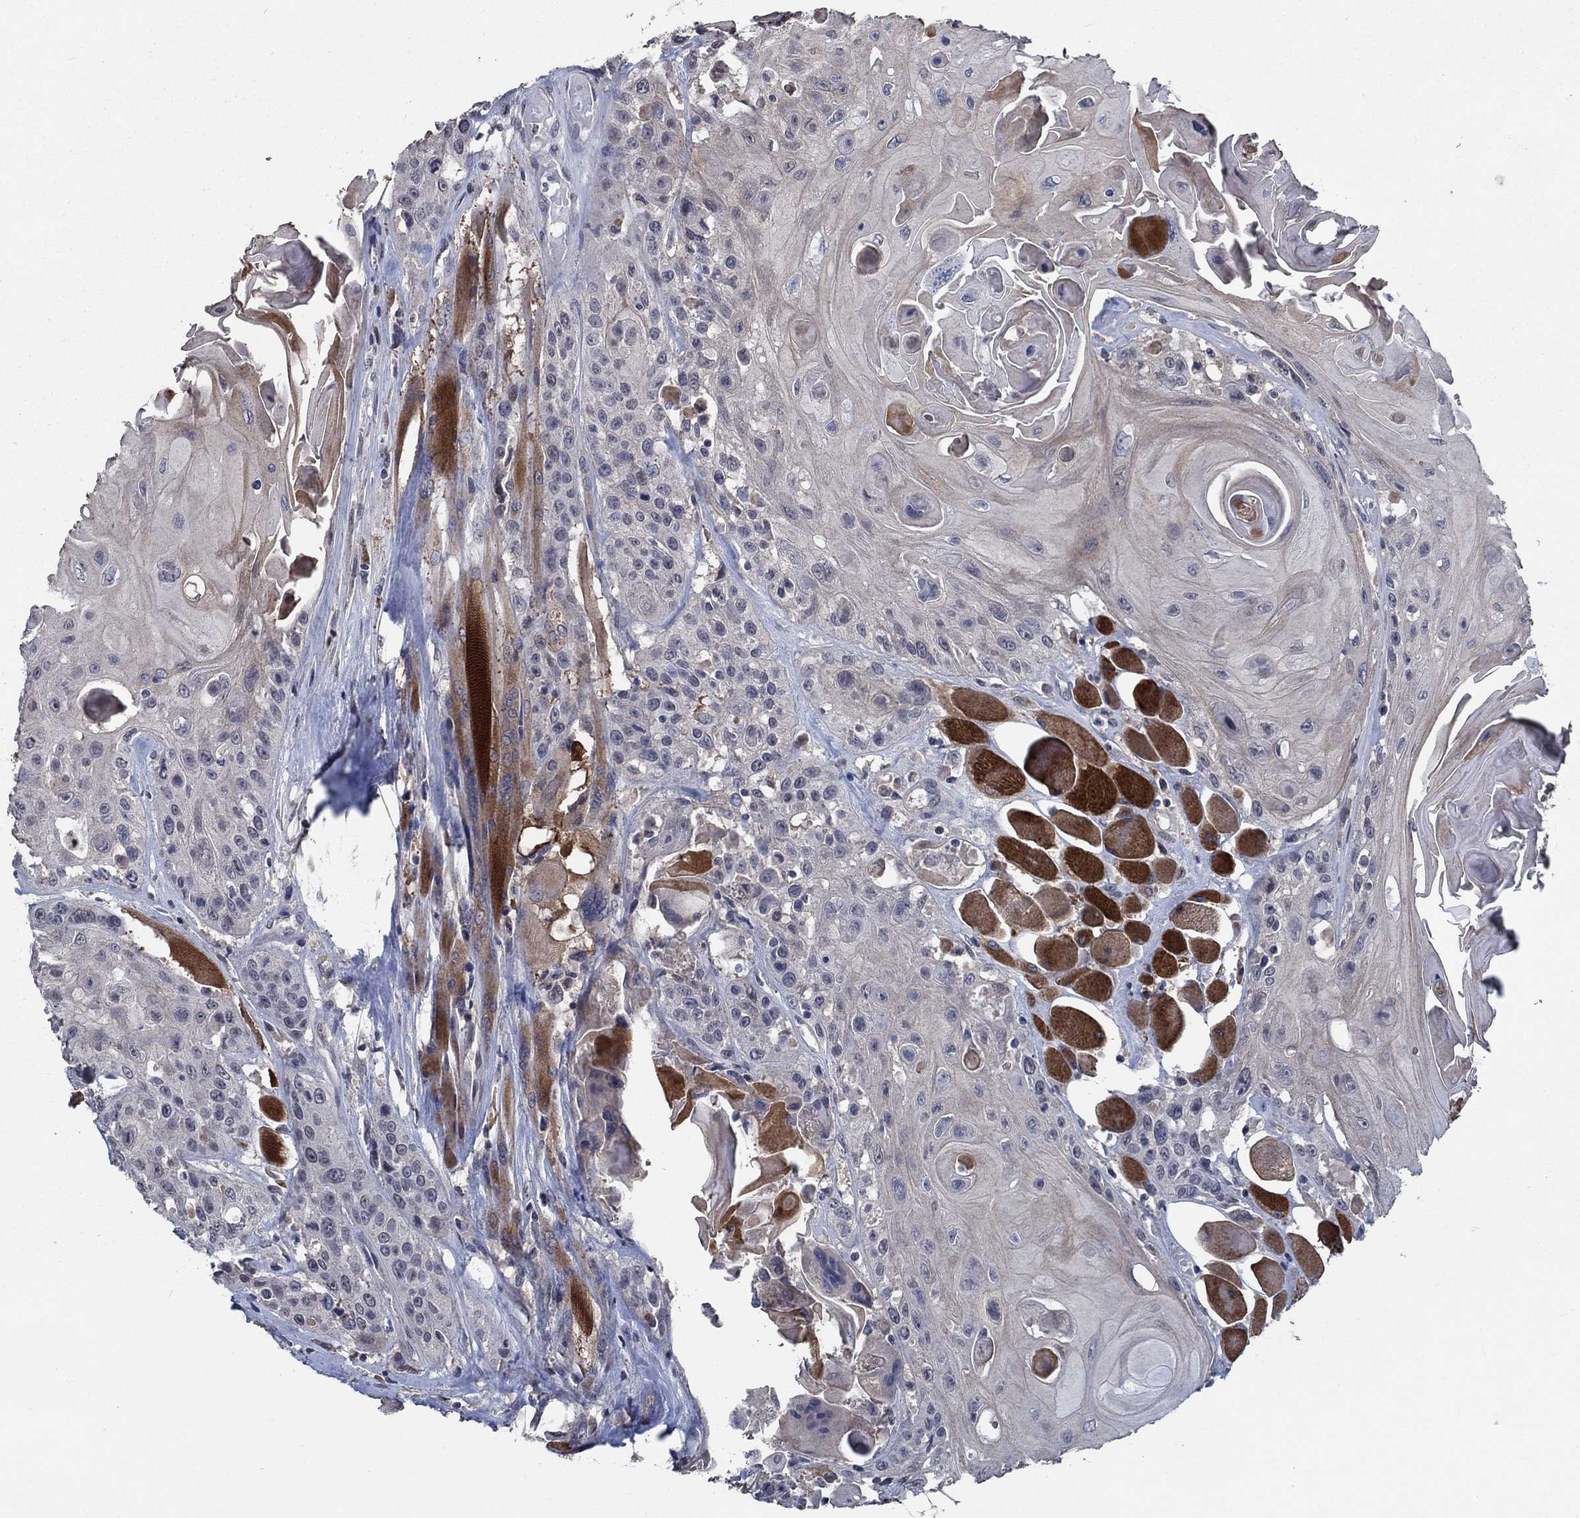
{"staining": {"intensity": "negative", "quantity": "none", "location": "none"}, "tissue": "head and neck cancer", "cell_type": "Tumor cells", "image_type": "cancer", "snomed": [{"axis": "morphology", "description": "Squamous cell carcinoma, NOS"}, {"axis": "topography", "description": "Head-Neck"}], "caption": "Immunohistochemical staining of head and neck cancer displays no significant staining in tumor cells.", "gene": "OBSCN", "patient": {"sex": "female", "age": 59}}